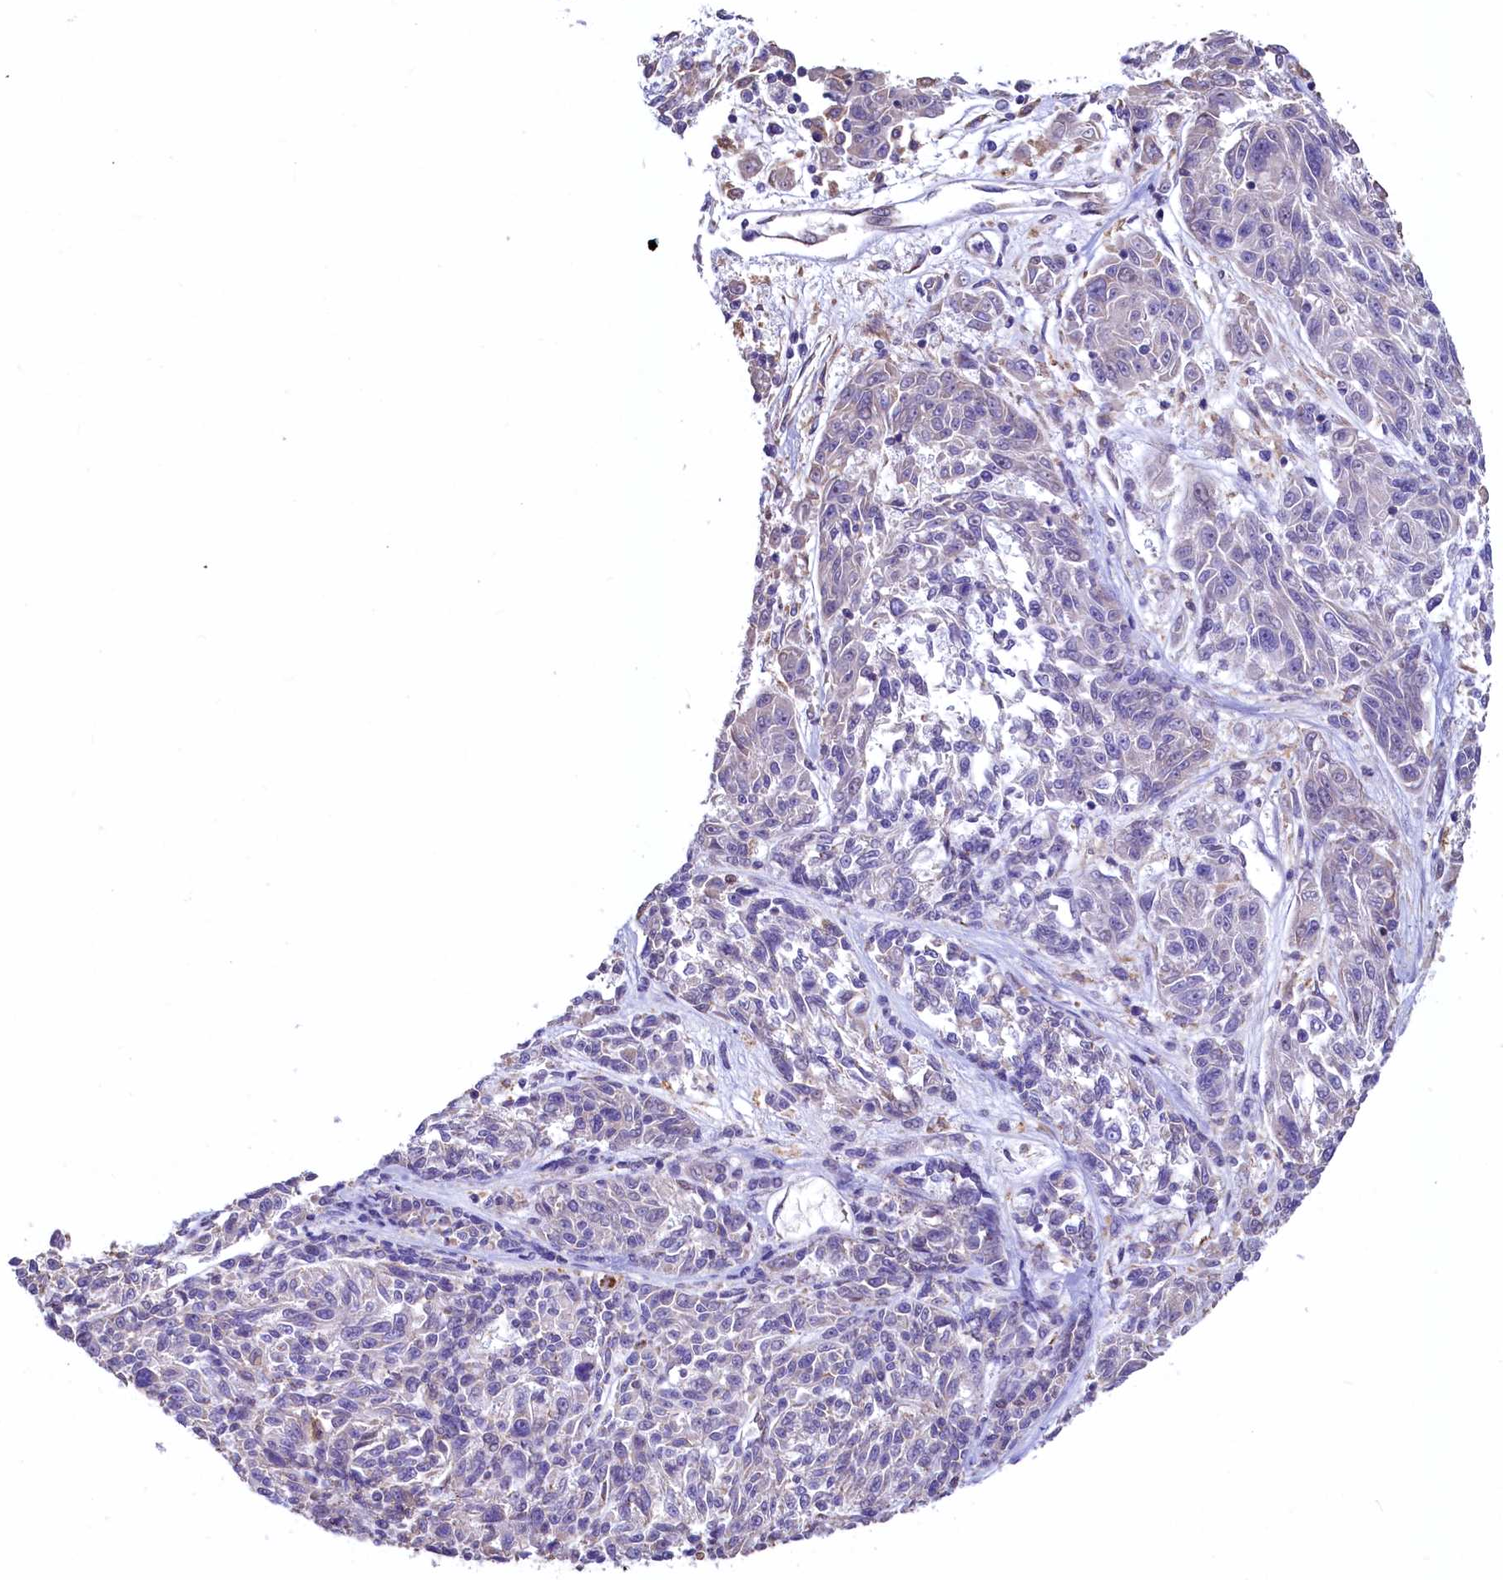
{"staining": {"intensity": "negative", "quantity": "none", "location": "none"}, "tissue": "melanoma", "cell_type": "Tumor cells", "image_type": "cancer", "snomed": [{"axis": "morphology", "description": "Malignant melanoma, NOS"}, {"axis": "topography", "description": "Skin"}], "caption": "Immunohistochemical staining of melanoma demonstrates no significant positivity in tumor cells.", "gene": "HPS6", "patient": {"sex": "male", "age": 53}}